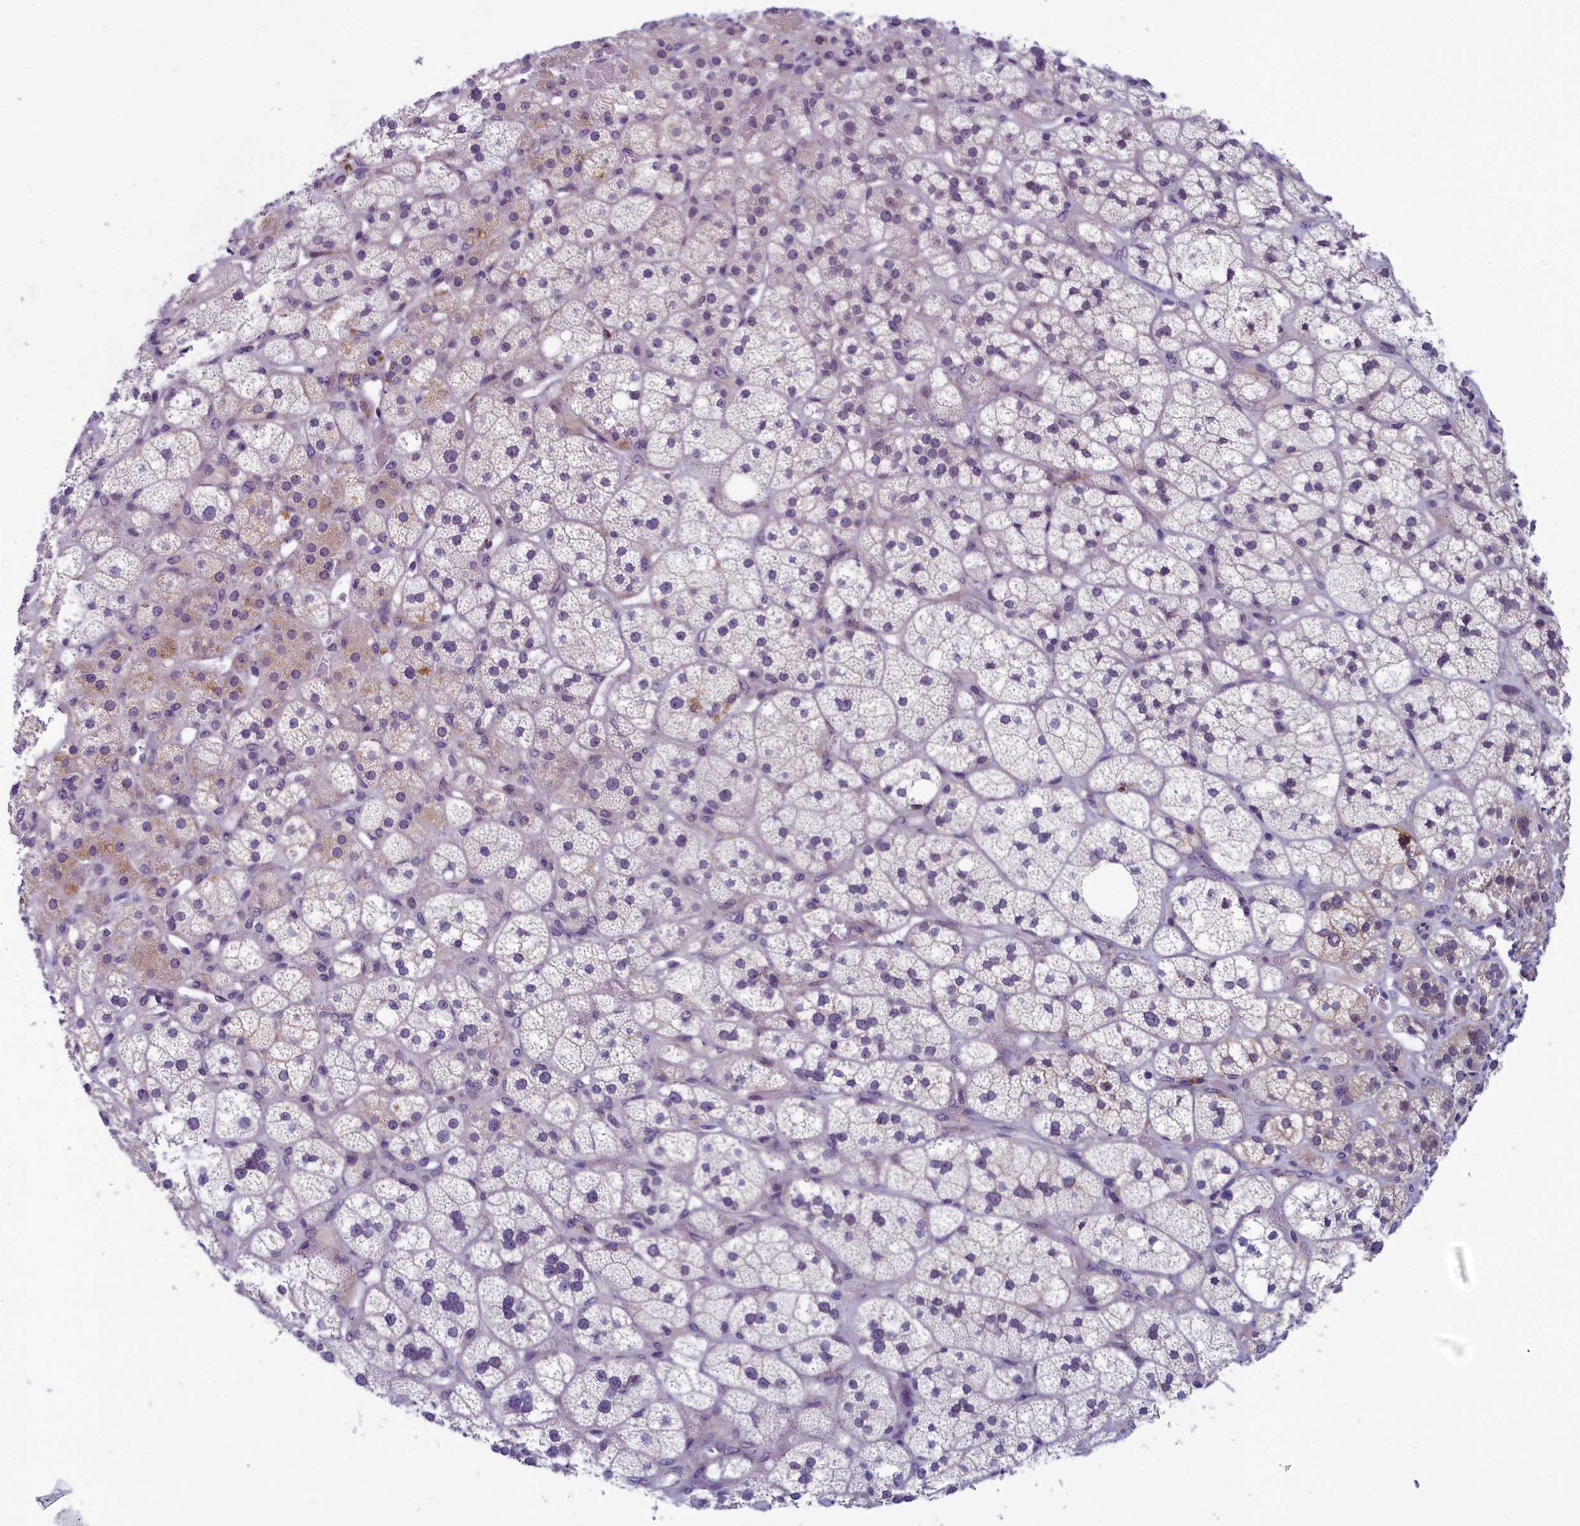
{"staining": {"intensity": "negative", "quantity": "none", "location": "none"}, "tissue": "adrenal gland", "cell_type": "Glandular cells", "image_type": "normal", "snomed": [{"axis": "morphology", "description": "Normal tissue, NOS"}, {"axis": "topography", "description": "Adrenal gland"}], "caption": "Benign adrenal gland was stained to show a protein in brown. There is no significant expression in glandular cells. (Immunohistochemistry (ihc), brightfield microscopy, high magnification).", "gene": "CNEP1R1", "patient": {"sex": "male", "age": 61}}